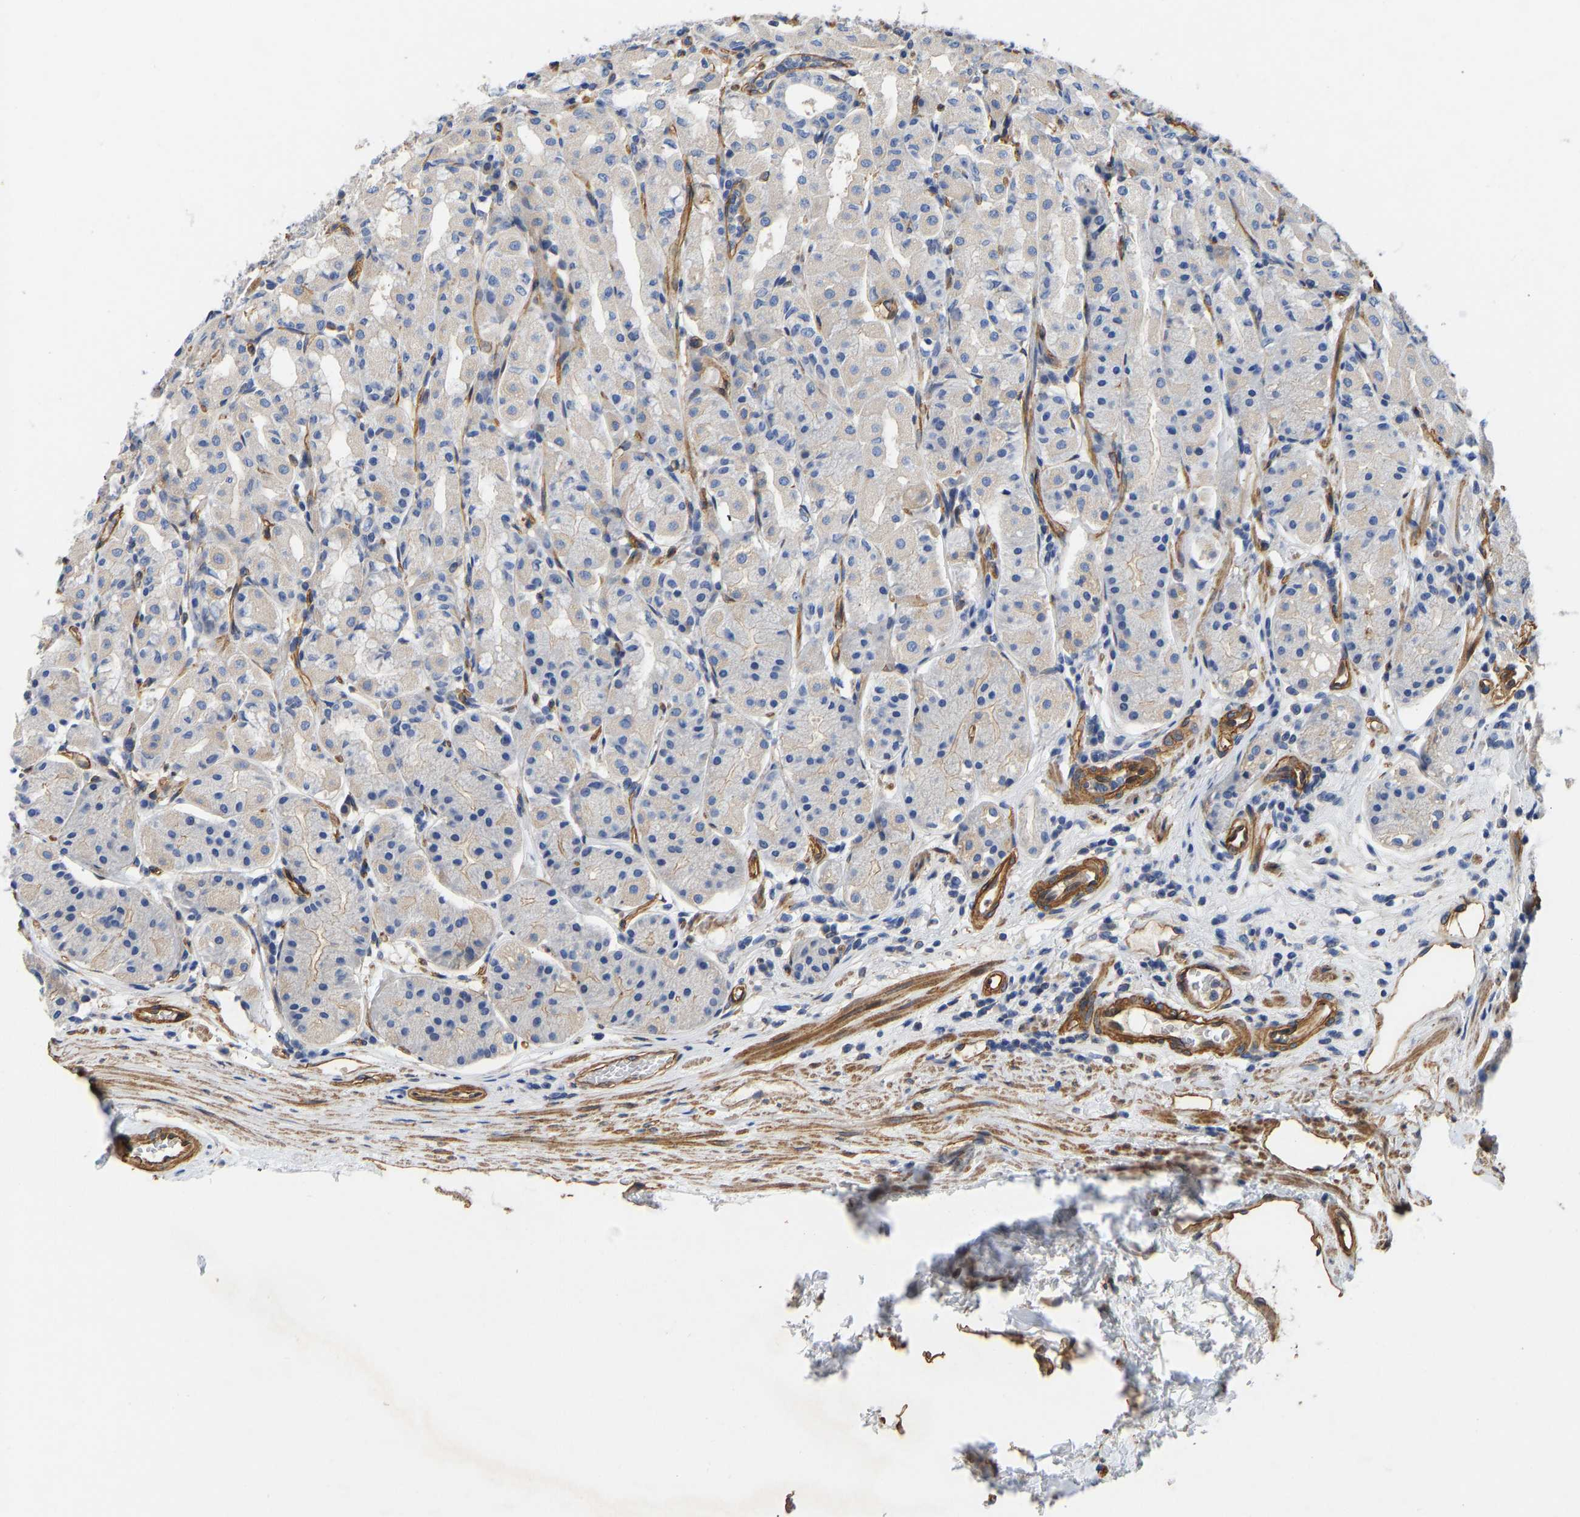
{"staining": {"intensity": "weak", "quantity": "<25%", "location": "cytoplasmic/membranous"}, "tissue": "stomach", "cell_type": "Glandular cells", "image_type": "normal", "snomed": [{"axis": "morphology", "description": "Normal tissue, NOS"}, {"axis": "topography", "description": "Stomach"}, {"axis": "topography", "description": "Stomach, lower"}], "caption": "Immunohistochemical staining of normal stomach displays no significant expression in glandular cells. (DAB (3,3'-diaminobenzidine) IHC with hematoxylin counter stain).", "gene": "ELMO2", "patient": {"sex": "female", "age": 56}}